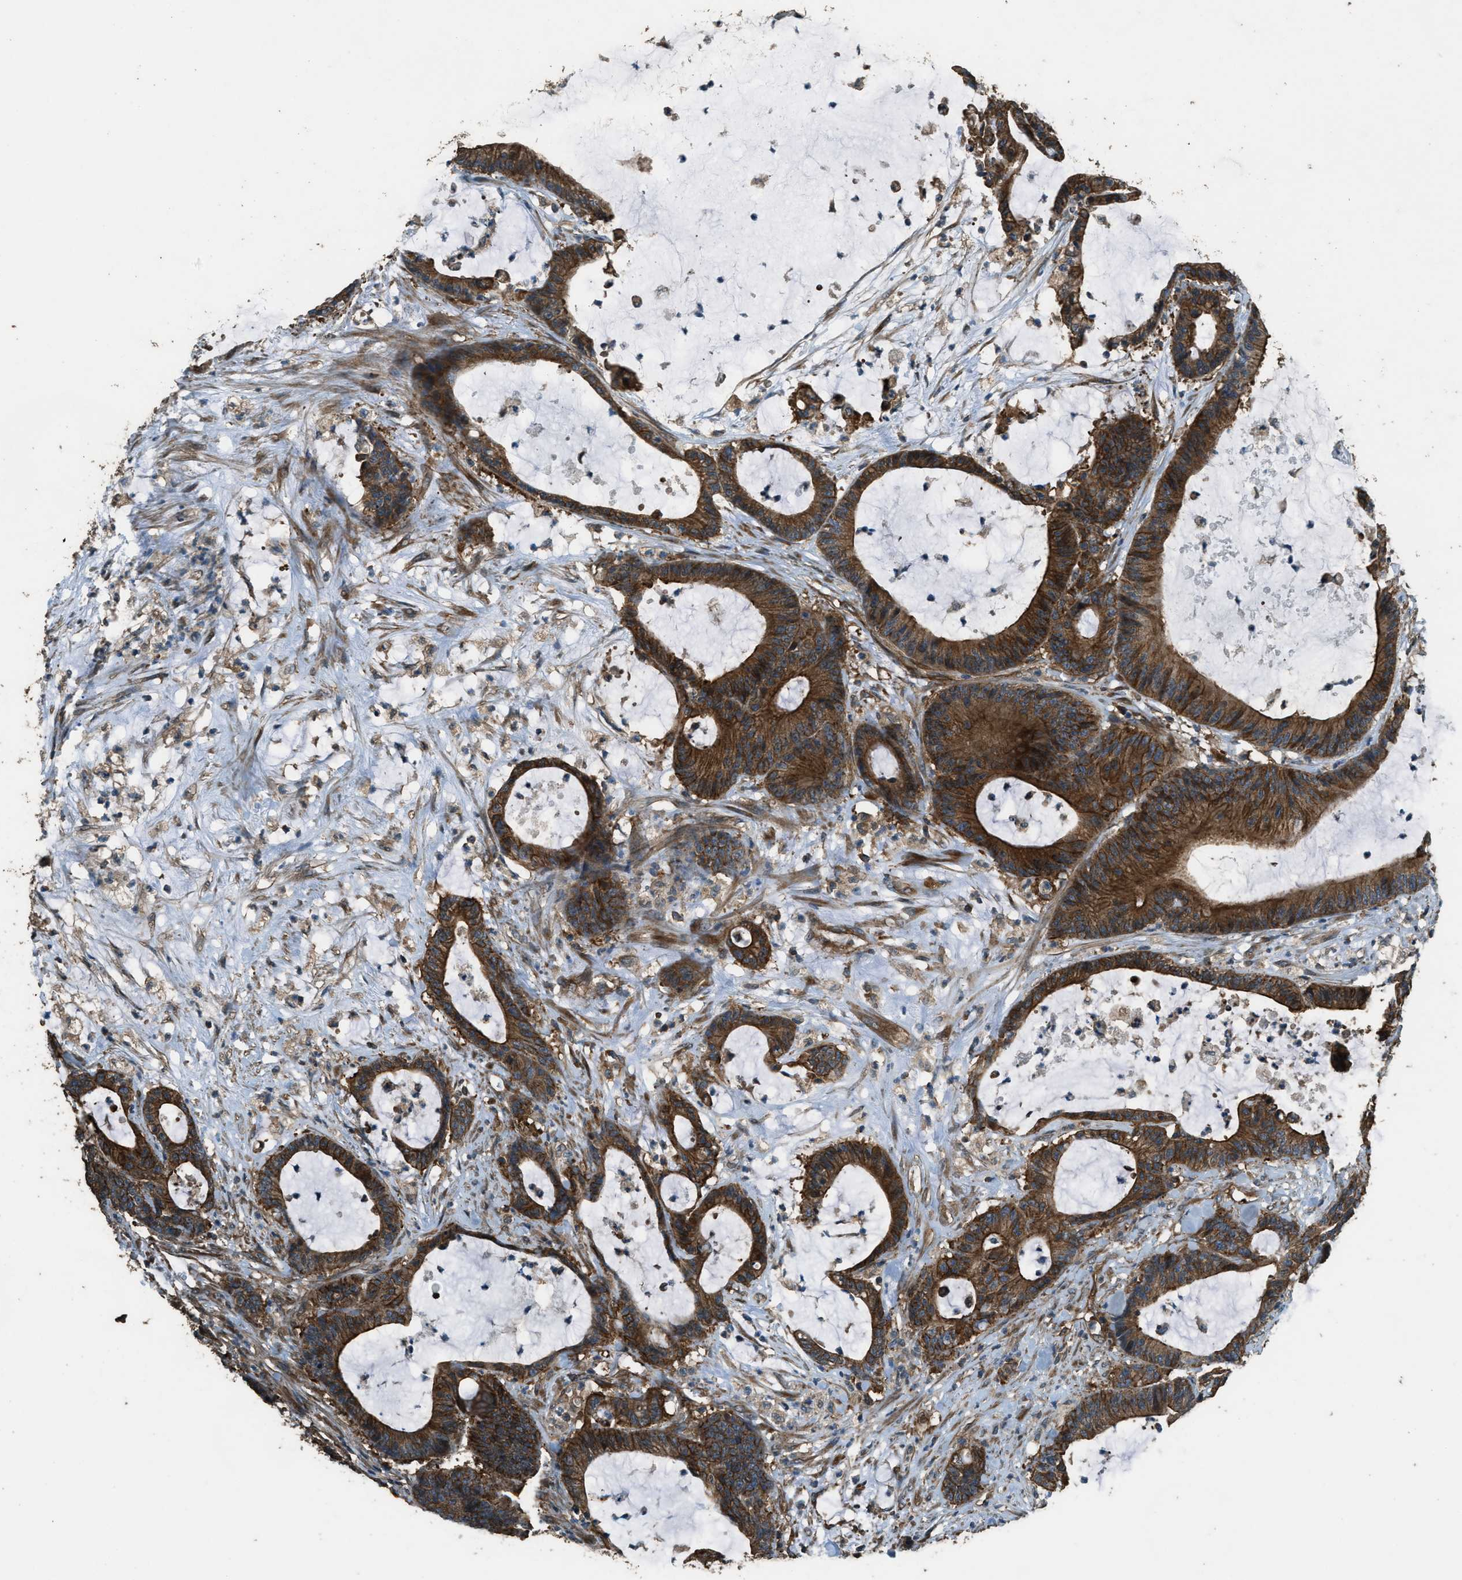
{"staining": {"intensity": "strong", "quantity": ">75%", "location": "cytoplasmic/membranous"}, "tissue": "colorectal cancer", "cell_type": "Tumor cells", "image_type": "cancer", "snomed": [{"axis": "morphology", "description": "Adenocarcinoma, NOS"}, {"axis": "topography", "description": "Colon"}], "caption": "The immunohistochemical stain highlights strong cytoplasmic/membranous staining in tumor cells of adenocarcinoma (colorectal) tissue.", "gene": "MARS1", "patient": {"sex": "female", "age": 84}}